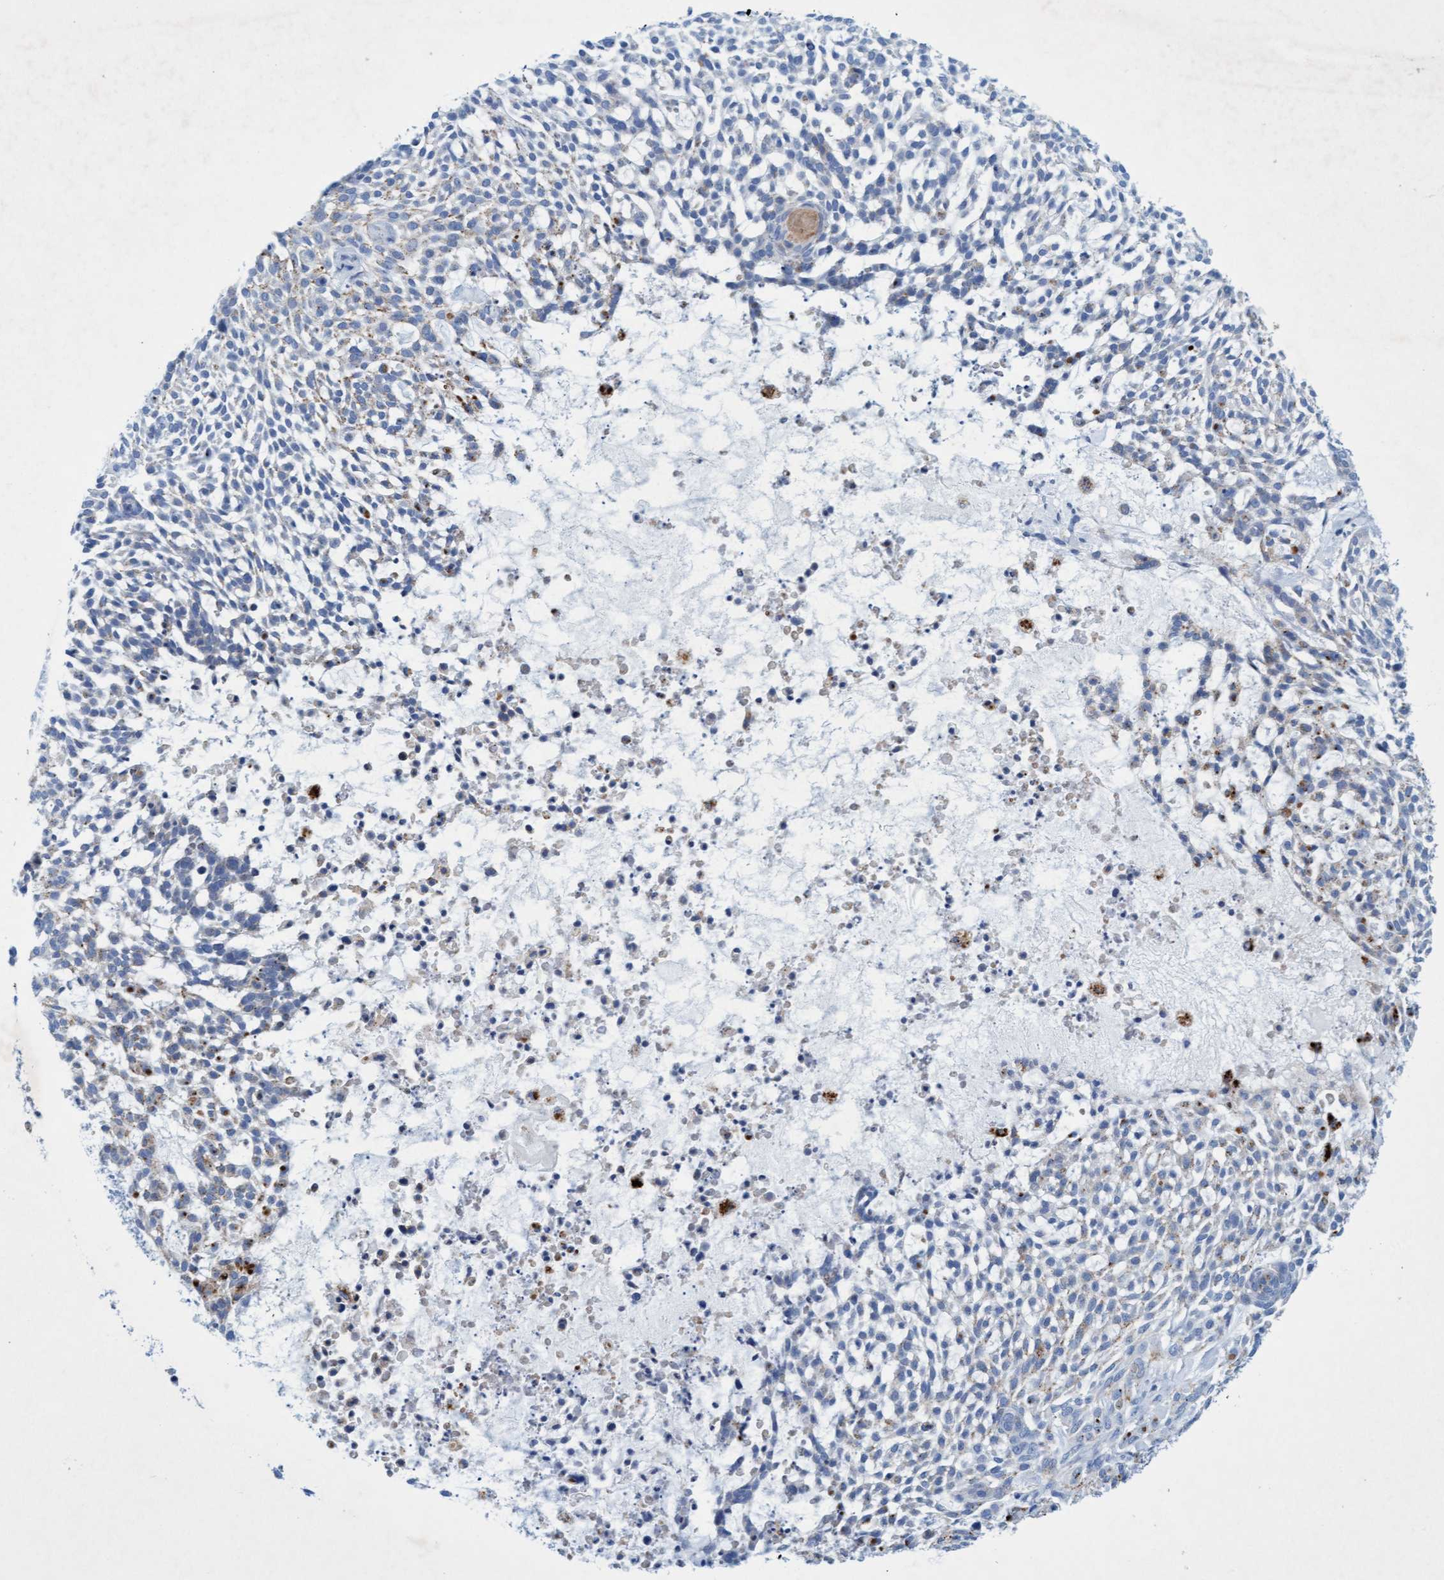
{"staining": {"intensity": "negative", "quantity": "none", "location": "none"}, "tissue": "skin cancer", "cell_type": "Tumor cells", "image_type": "cancer", "snomed": [{"axis": "morphology", "description": "Basal cell carcinoma"}, {"axis": "topography", "description": "Skin"}], "caption": "This micrograph is of skin basal cell carcinoma stained with immunohistochemistry (IHC) to label a protein in brown with the nuclei are counter-stained blue. There is no positivity in tumor cells.", "gene": "SGSH", "patient": {"sex": "female", "age": 64}}